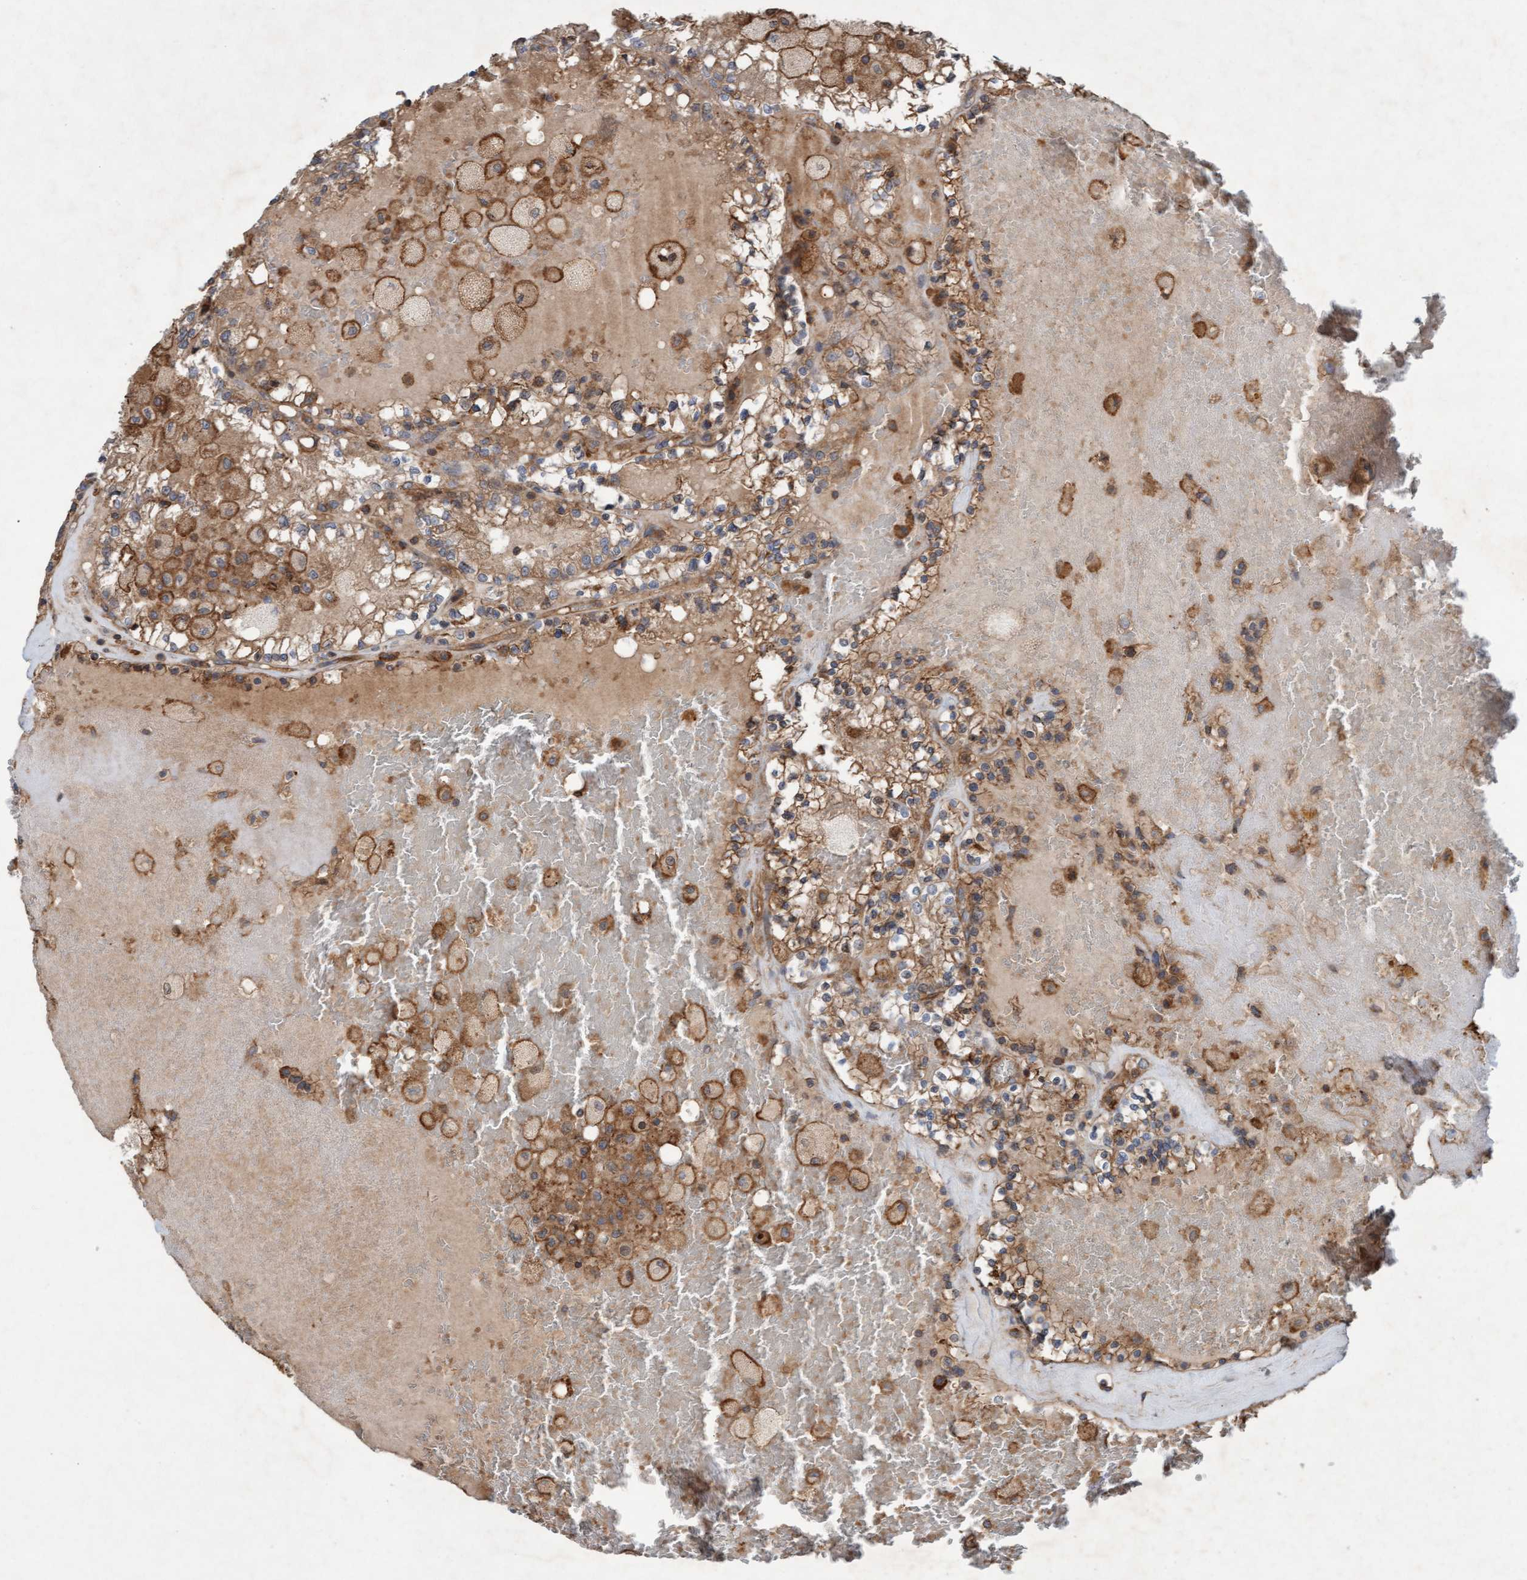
{"staining": {"intensity": "moderate", "quantity": ">75%", "location": "cytoplasmic/membranous"}, "tissue": "renal cancer", "cell_type": "Tumor cells", "image_type": "cancer", "snomed": [{"axis": "morphology", "description": "Adenocarcinoma, NOS"}, {"axis": "topography", "description": "Kidney"}], "caption": "This histopathology image exhibits immunohistochemistry staining of human adenocarcinoma (renal), with medium moderate cytoplasmic/membranous expression in about >75% of tumor cells.", "gene": "ERAL1", "patient": {"sex": "female", "age": 56}}